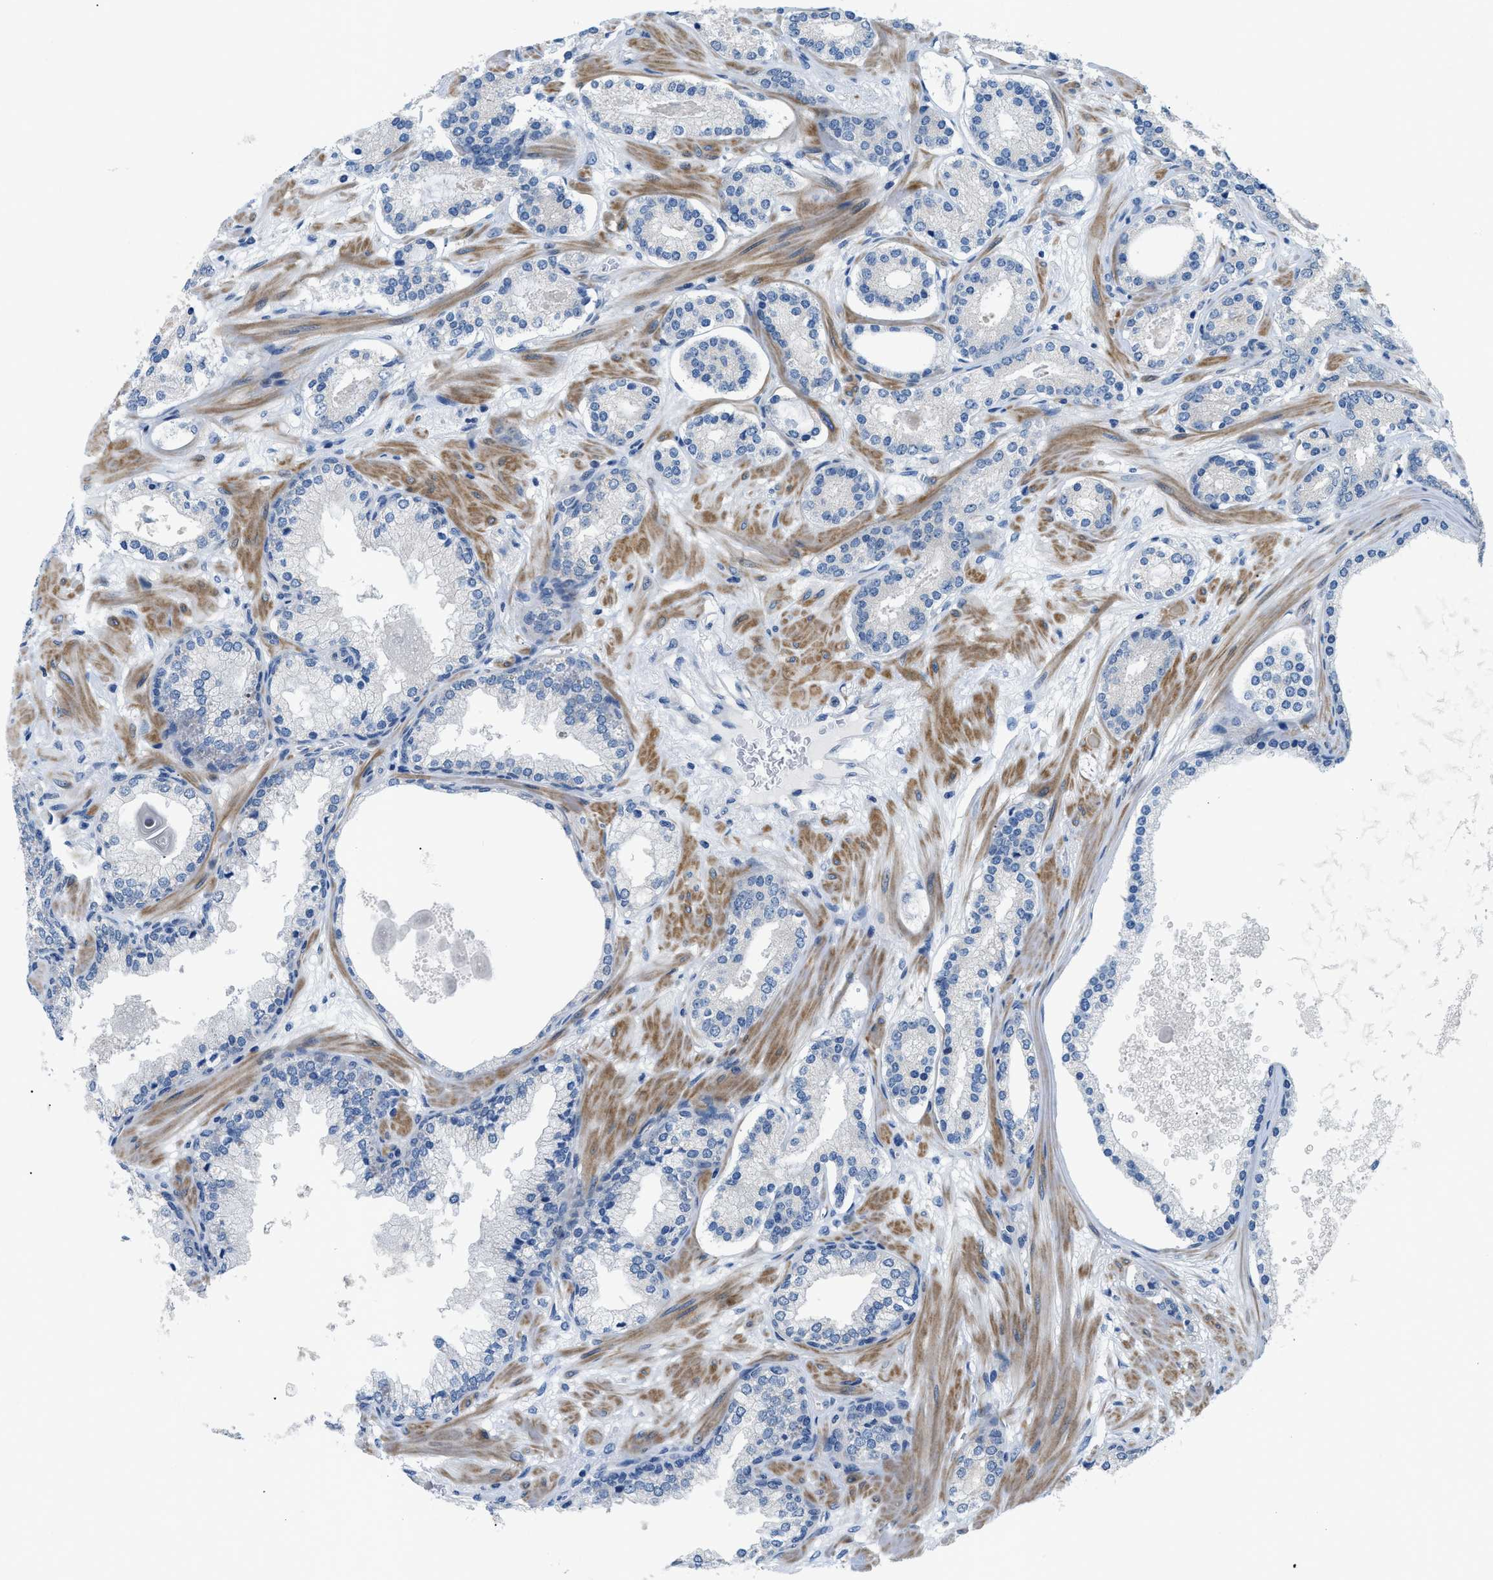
{"staining": {"intensity": "negative", "quantity": "none", "location": "none"}, "tissue": "prostate cancer", "cell_type": "Tumor cells", "image_type": "cancer", "snomed": [{"axis": "morphology", "description": "Adenocarcinoma, Low grade"}, {"axis": "topography", "description": "Prostate"}], "caption": "Tumor cells are negative for brown protein staining in prostate cancer. (DAB (3,3'-diaminobenzidine) immunohistochemistry with hematoxylin counter stain).", "gene": "FDCSP", "patient": {"sex": "male", "age": 63}}